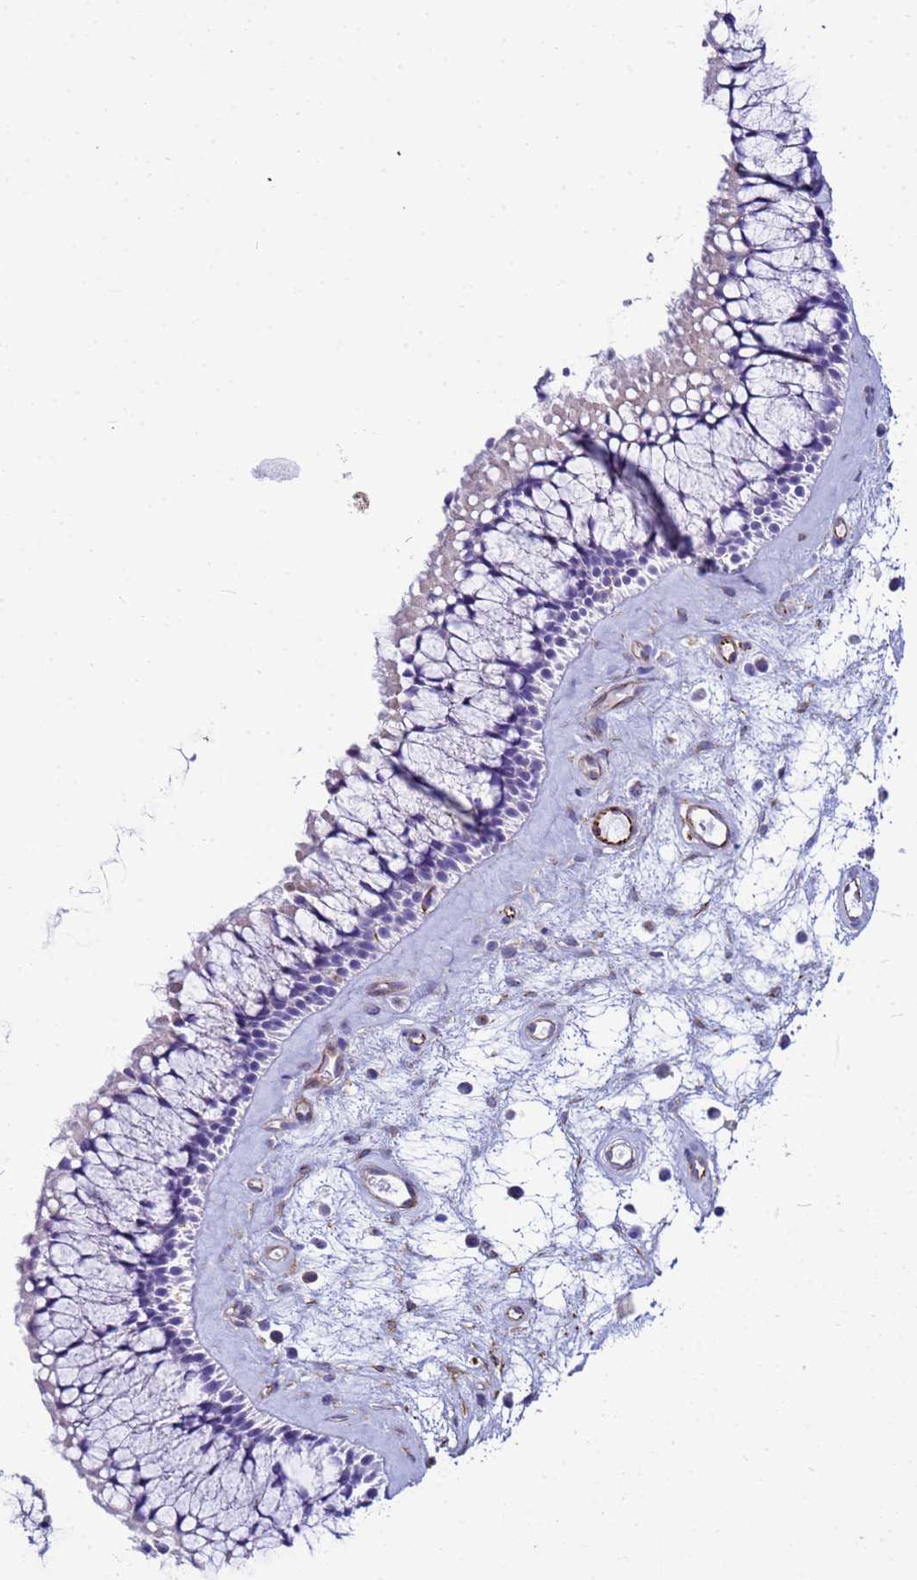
{"staining": {"intensity": "weak", "quantity": "<25%", "location": "cytoplasmic/membranous"}, "tissue": "nasopharynx", "cell_type": "Respiratory epithelial cells", "image_type": "normal", "snomed": [{"axis": "morphology", "description": "Normal tissue, NOS"}, {"axis": "topography", "description": "Nasopharynx"}], "caption": "Nasopharynx stained for a protein using IHC shows no expression respiratory epithelial cells.", "gene": "UBXN2B", "patient": {"sex": "male", "age": 64}}